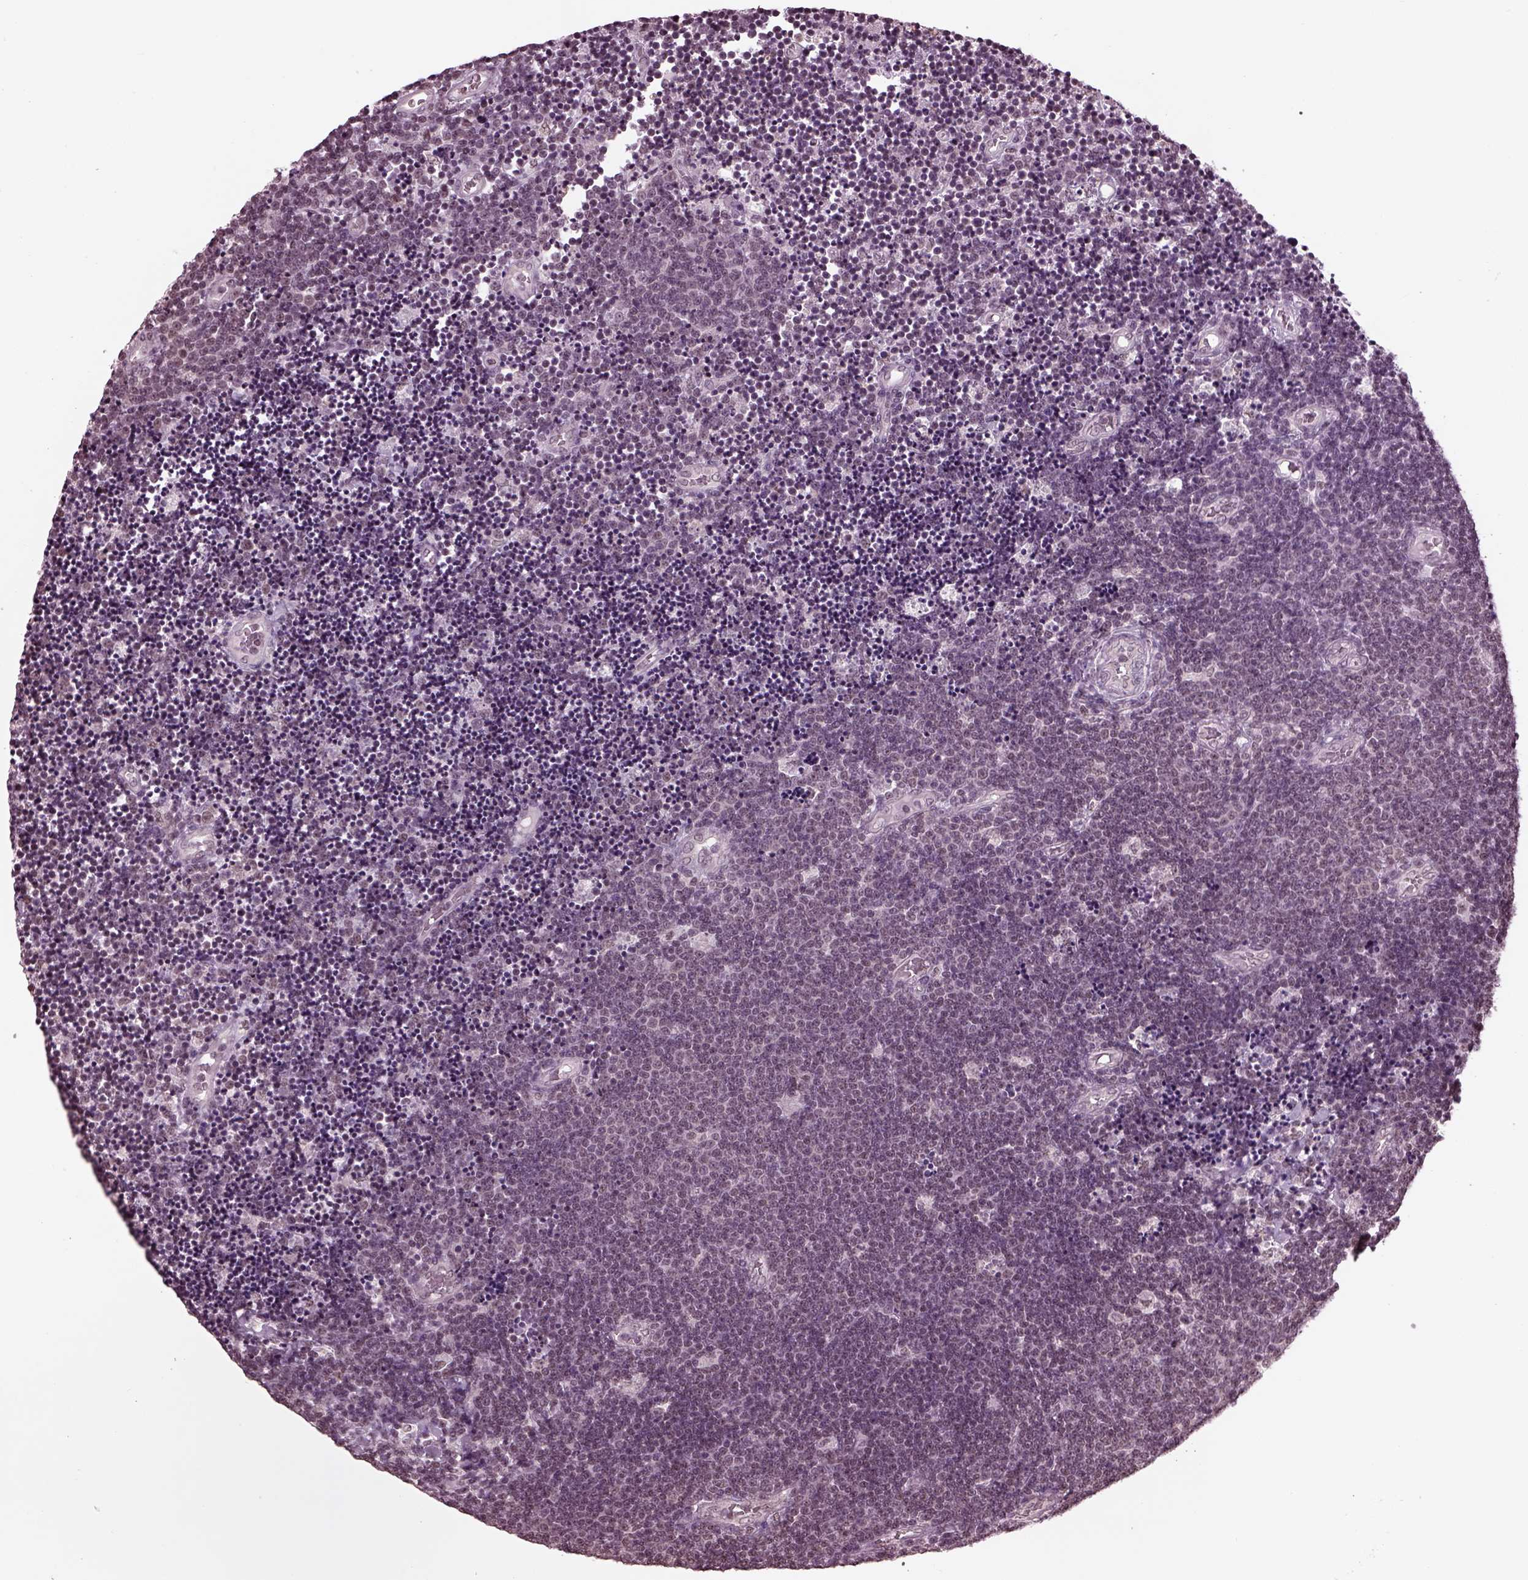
{"staining": {"intensity": "negative", "quantity": "none", "location": "none"}, "tissue": "lymphoma", "cell_type": "Tumor cells", "image_type": "cancer", "snomed": [{"axis": "morphology", "description": "Malignant lymphoma, non-Hodgkin's type, Low grade"}, {"axis": "topography", "description": "Brain"}], "caption": "This photomicrograph is of lymphoma stained with immunohistochemistry to label a protein in brown with the nuclei are counter-stained blue. There is no positivity in tumor cells.", "gene": "RUVBL2", "patient": {"sex": "female", "age": 66}}